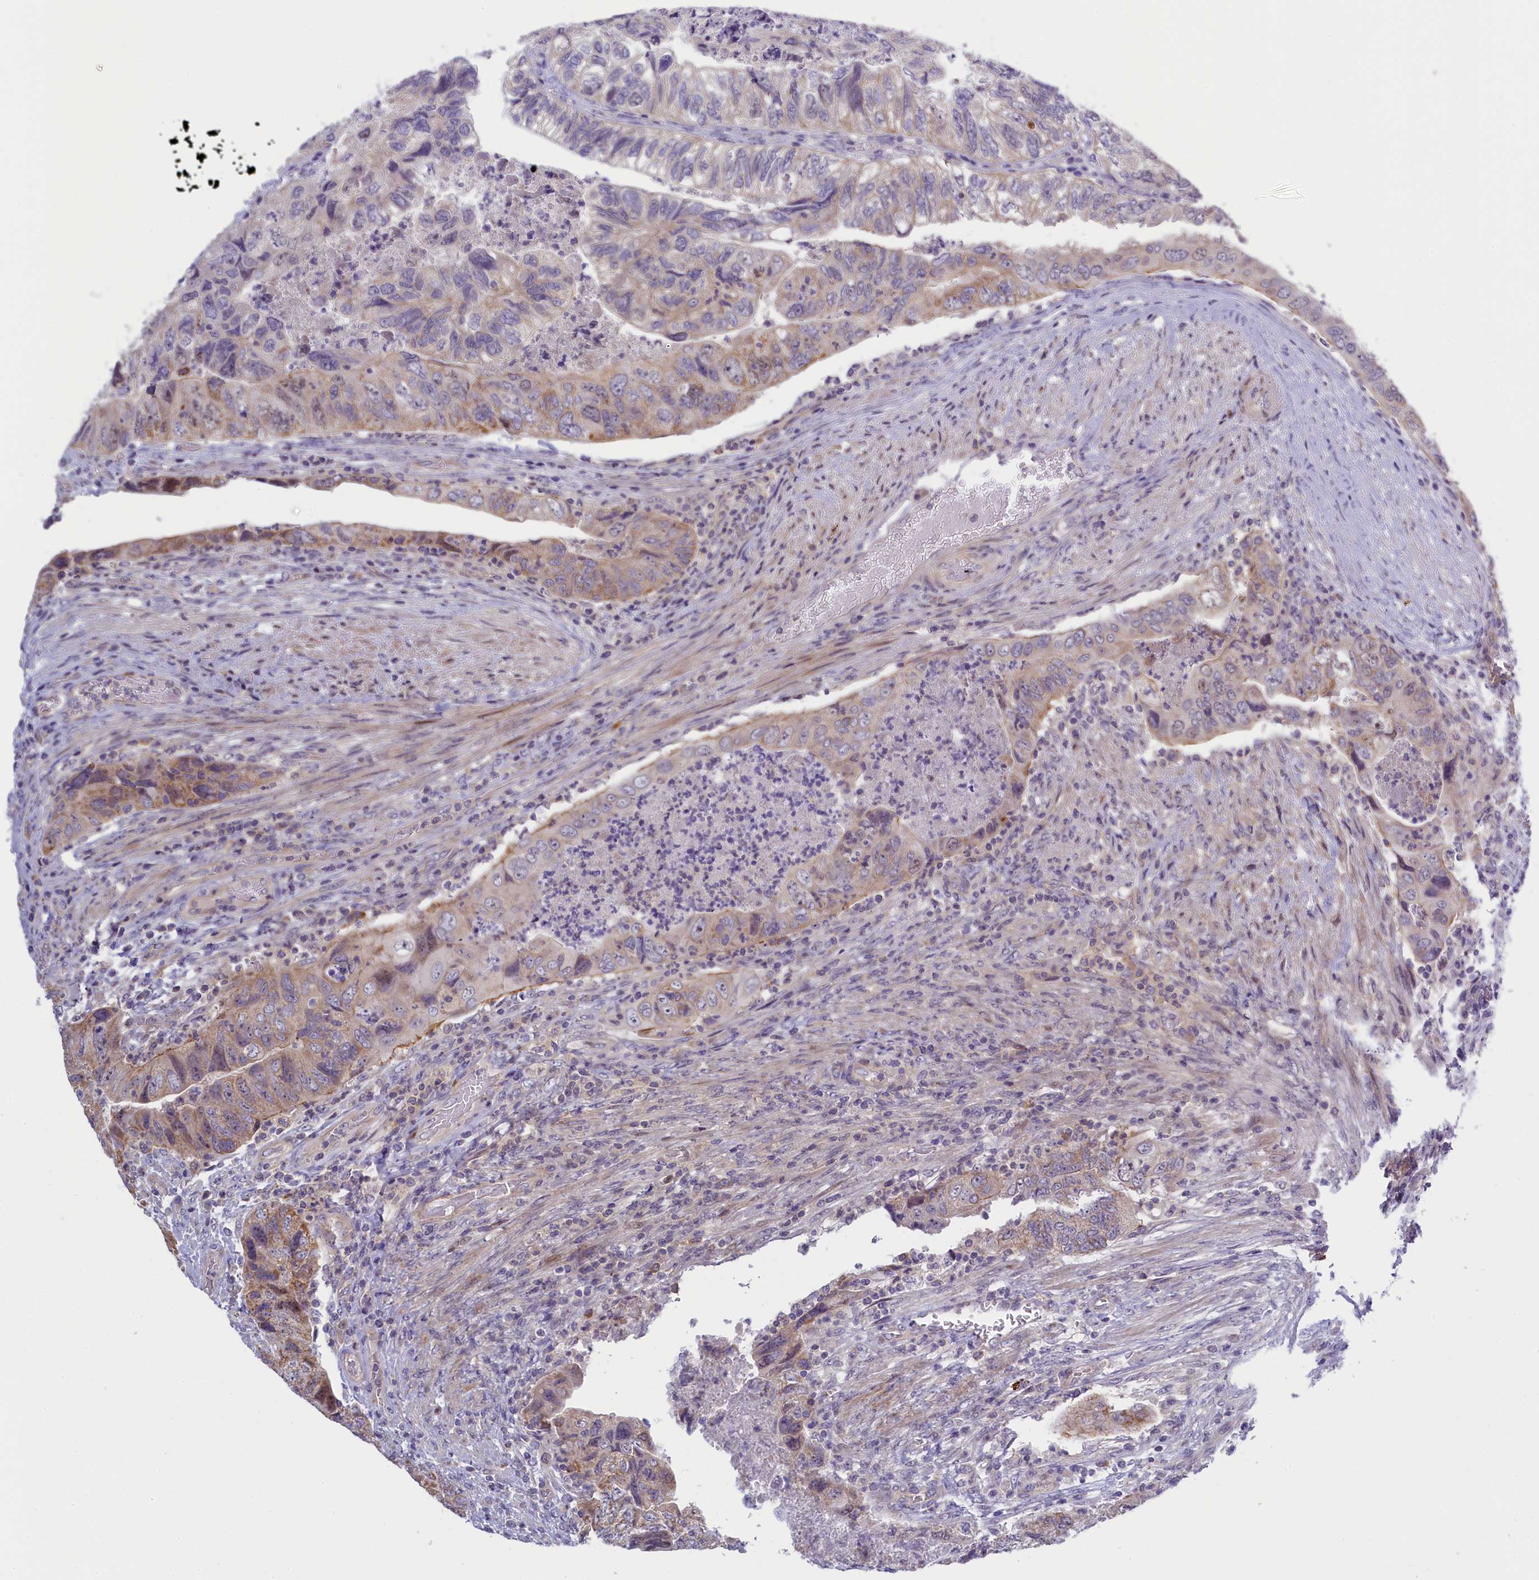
{"staining": {"intensity": "weak", "quantity": "25%-75%", "location": "cytoplasmic/membranous"}, "tissue": "colorectal cancer", "cell_type": "Tumor cells", "image_type": "cancer", "snomed": [{"axis": "morphology", "description": "Adenocarcinoma, NOS"}, {"axis": "topography", "description": "Rectum"}], "caption": "A low amount of weak cytoplasmic/membranous positivity is appreciated in approximately 25%-75% of tumor cells in colorectal adenocarcinoma tissue. Immunohistochemistry stains the protein in brown and the nuclei are stained blue.", "gene": "CCL23", "patient": {"sex": "male", "age": 63}}